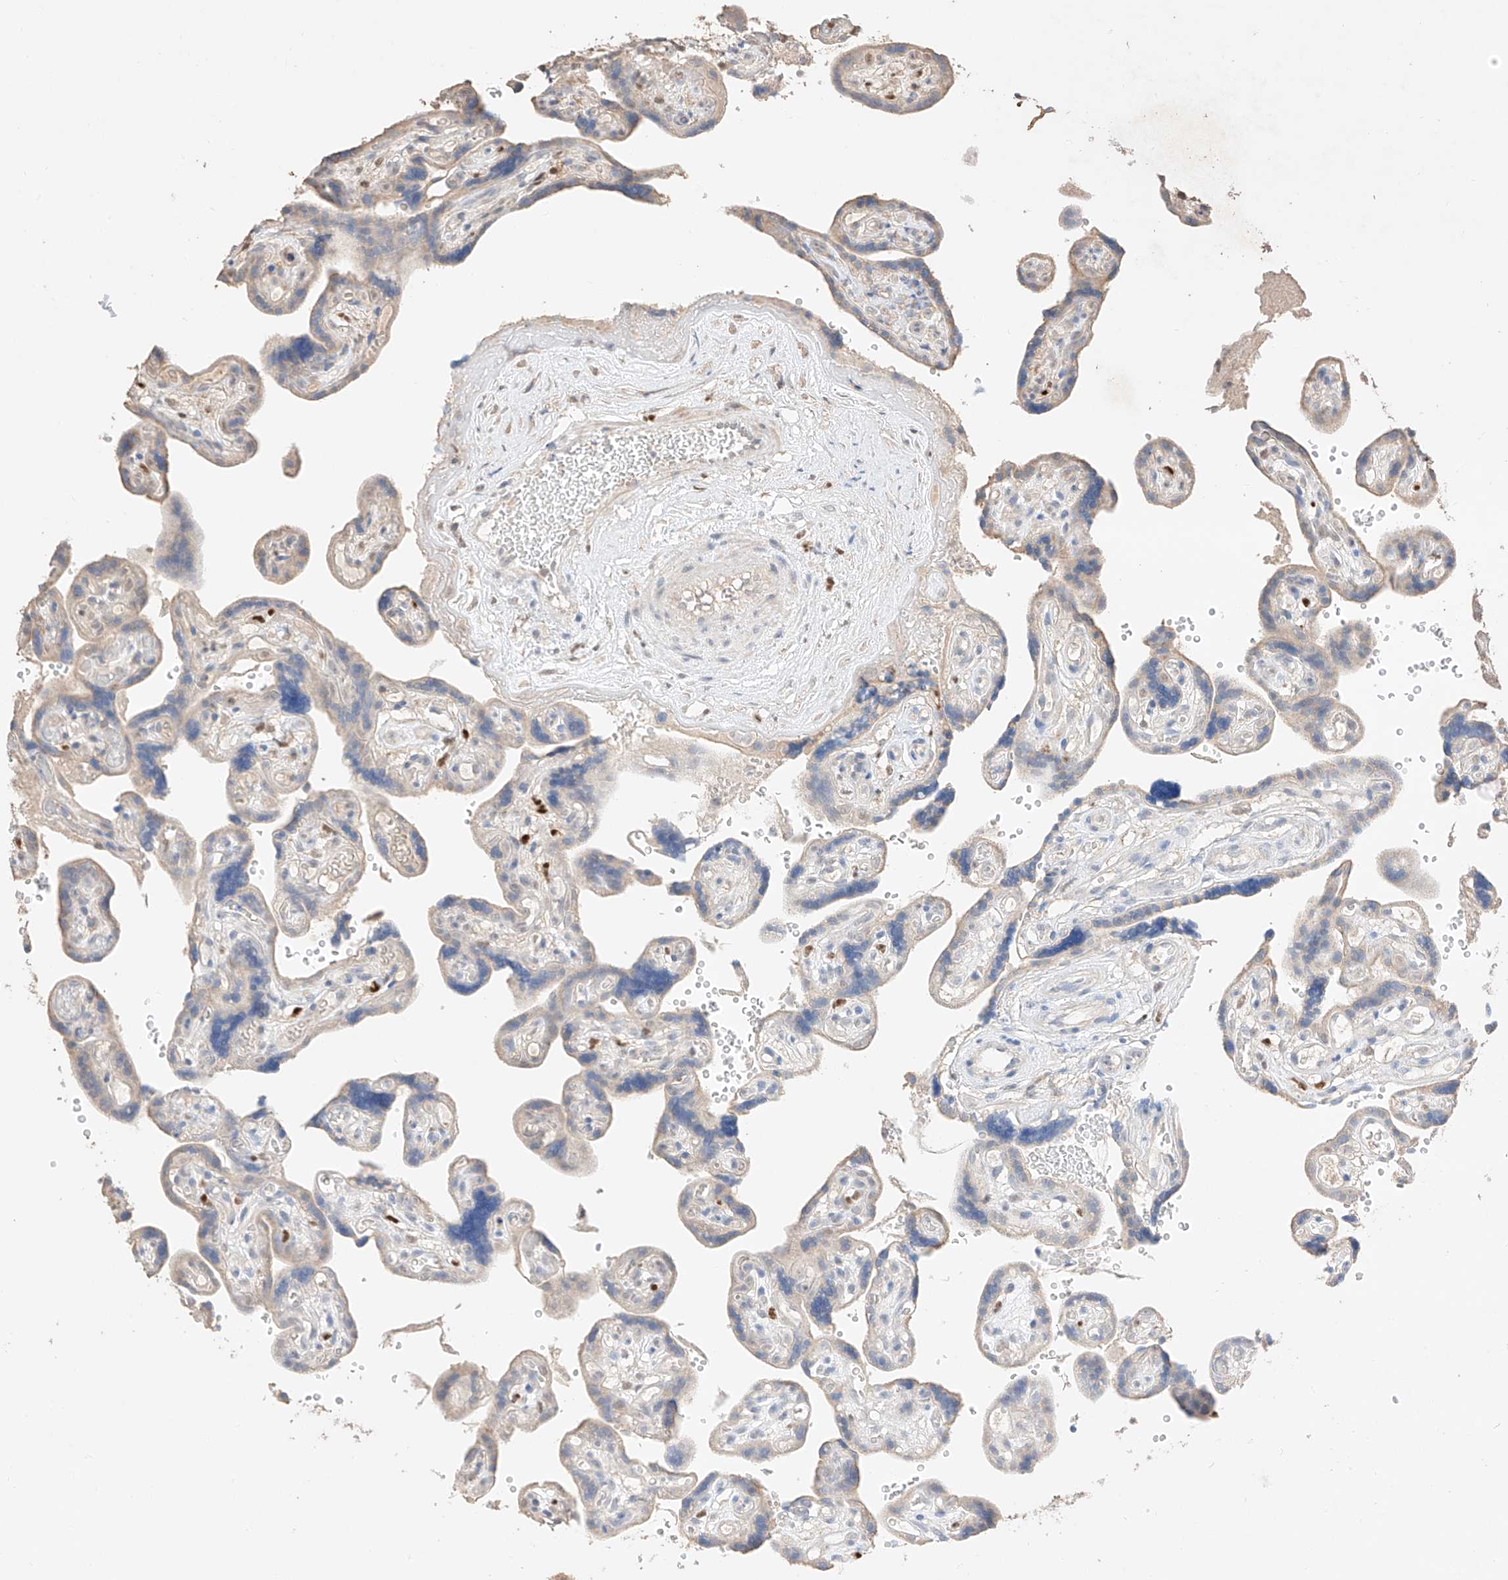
{"staining": {"intensity": "weak", "quantity": ">75%", "location": "cytoplasmic/membranous,nuclear"}, "tissue": "placenta", "cell_type": "Decidual cells", "image_type": "normal", "snomed": [{"axis": "morphology", "description": "Normal tissue, NOS"}, {"axis": "topography", "description": "Placenta"}], "caption": "DAB immunohistochemical staining of normal human placenta exhibits weak cytoplasmic/membranous,nuclear protein positivity in about >75% of decidual cells.", "gene": "APIP", "patient": {"sex": "female", "age": 30}}